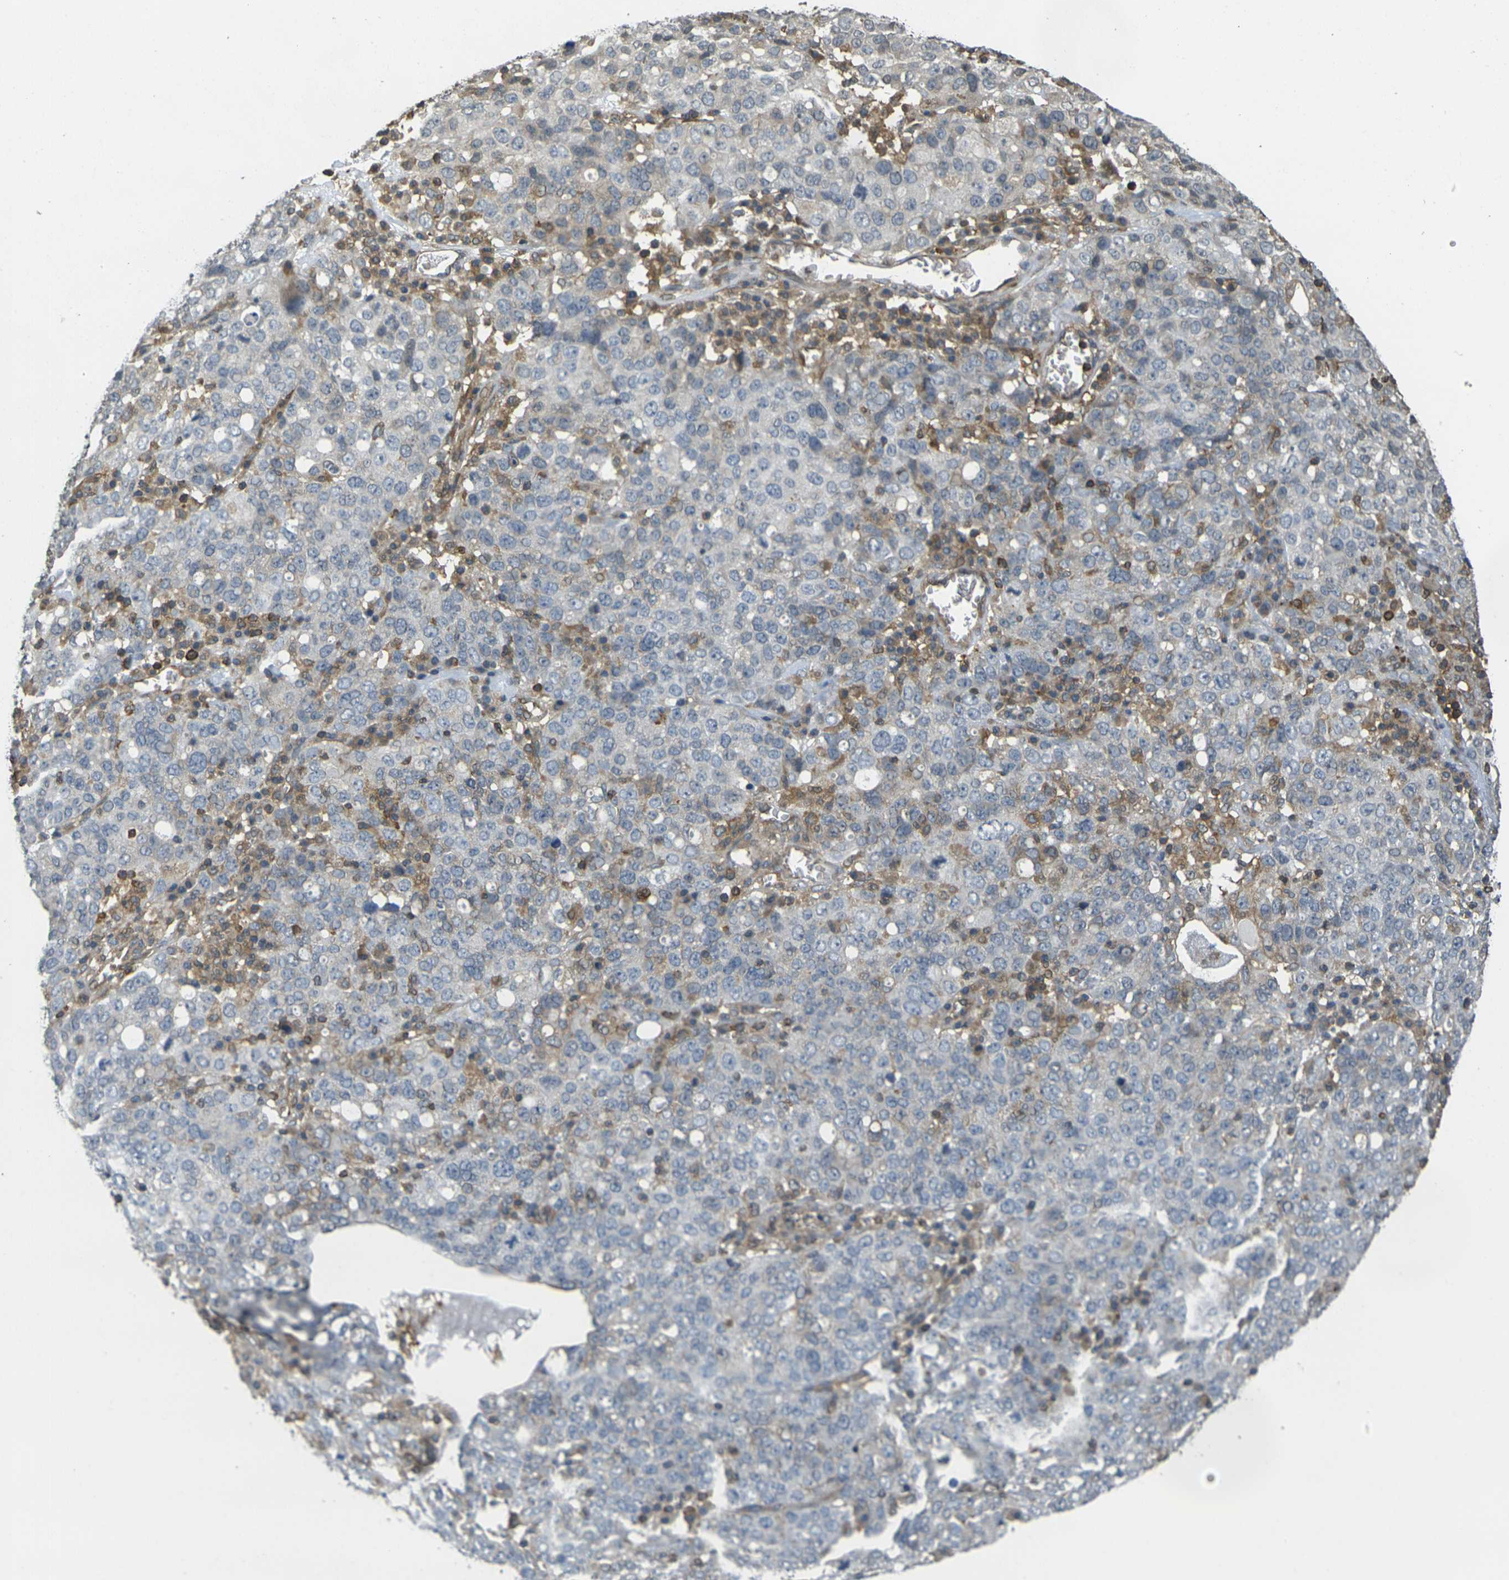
{"staining": {"intensity": "negative", "quantity": "none", "location": "none"}, "tissue": "ovarian cancer", "cell_type": "Tumor cells", "image_type": "cancer", "snomed": [{"axis": "morphology", "description": "Carcinoma, endometroid"}, {"axis": "topography", "description": "Ovary"}], "caption": "An immunohistochemistry (IHC) photomicrograph of endometroid carcinoma (ovarian) is shown. There is no staining in tumor cells of endometroid carcinoma (ovarian).", "gene": "CAST", "patient": {"sex": "female", "age": 62}}